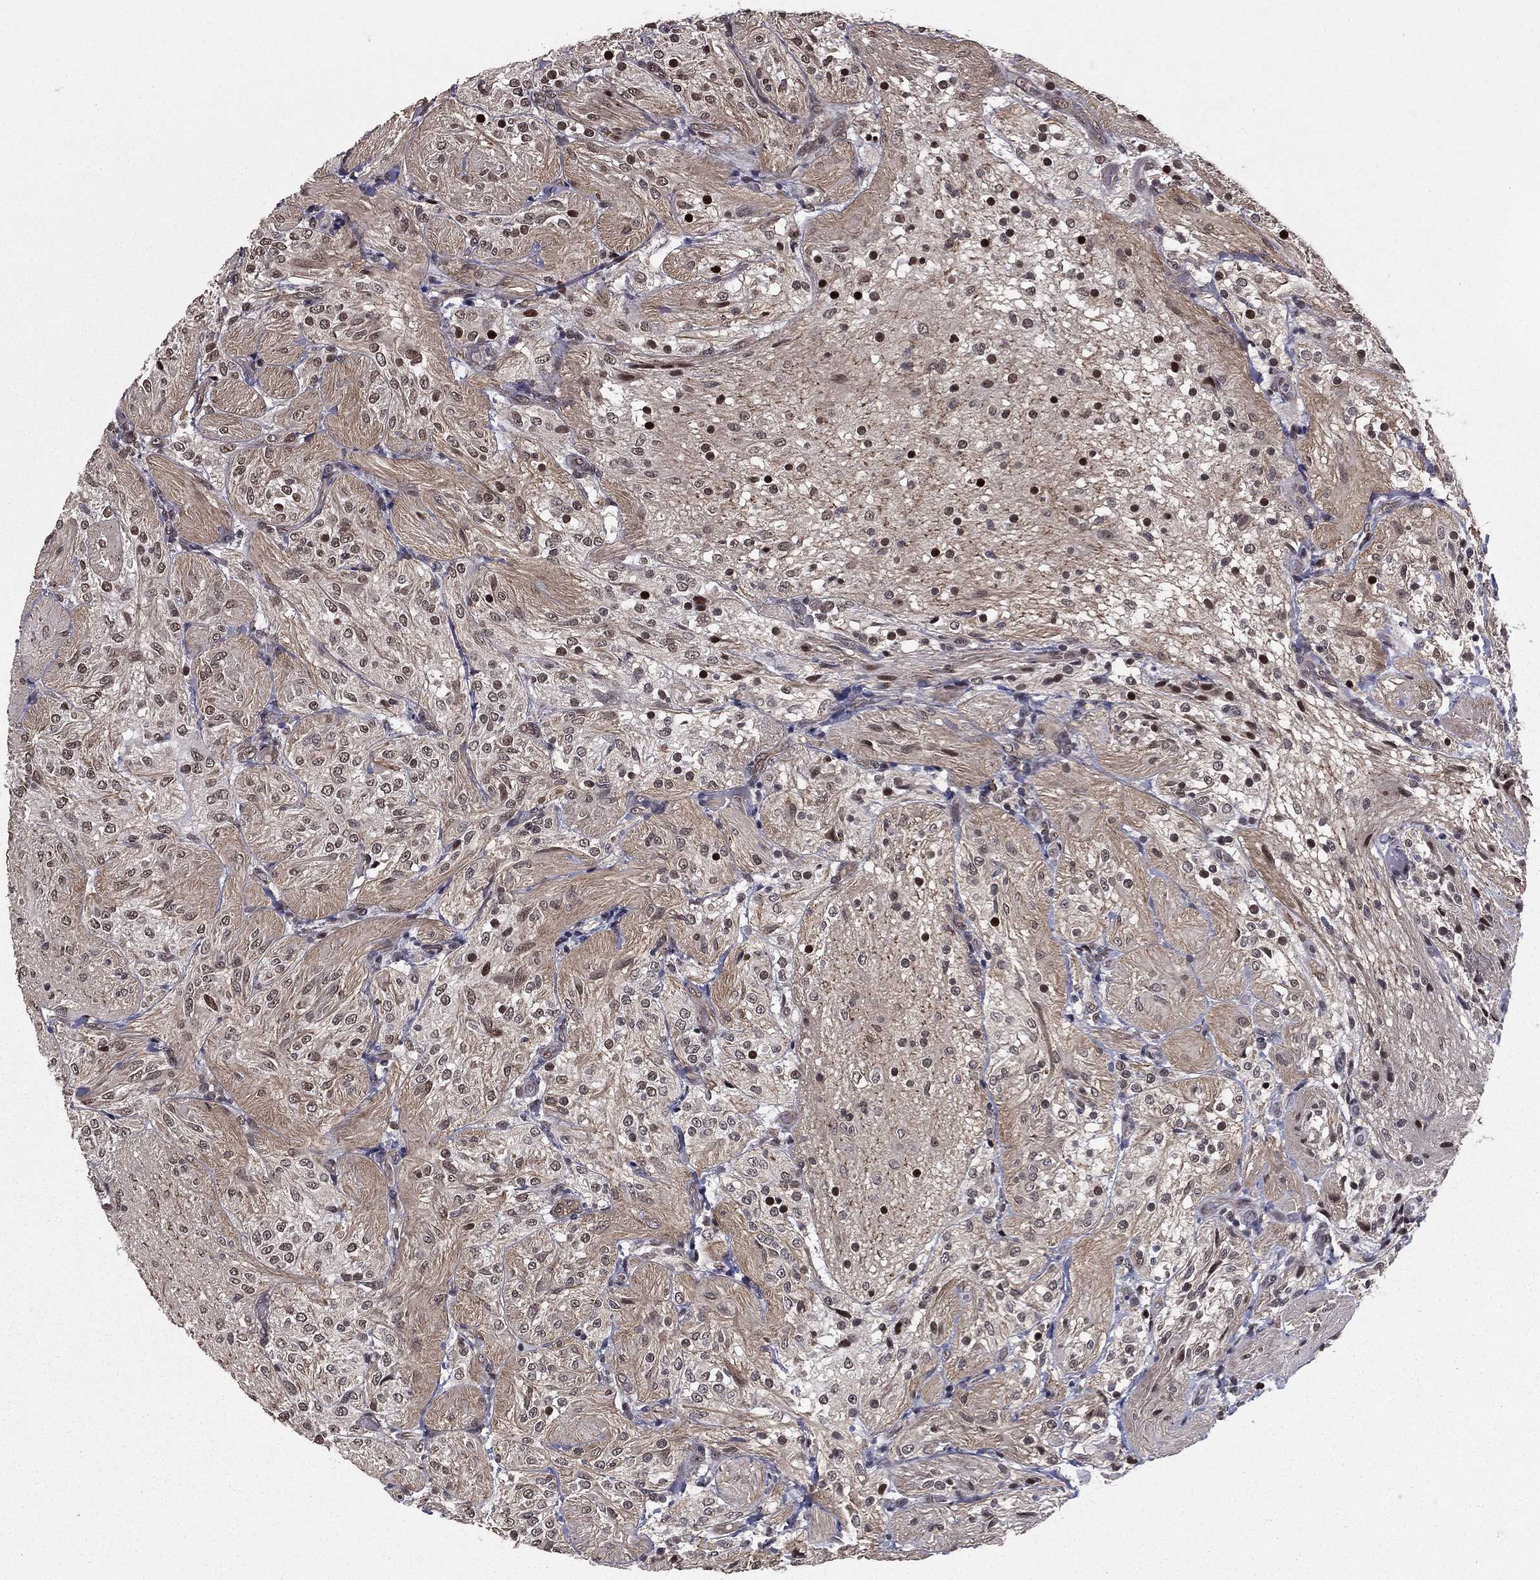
{"staining": {"intensity": "strong", "quantity": "<25%", "location": "nuclear"}, "tissue": "glioma", "cell_type": "Tumor cells", "image_type": "cancer", "snomed": [{"axis": "morphology", "description": "Glioma, malignant, Low grade"}, {"axis": "topography", "description": "Brain"}], "caption": "This image reveals immunohistochemistry (IHC) staining of human malignant low-grade glioma, with medium strong nuclear expression in about <25% of tumor cells.", "gene": "RARB", "patient": {"sex": "male", "age": 3}}